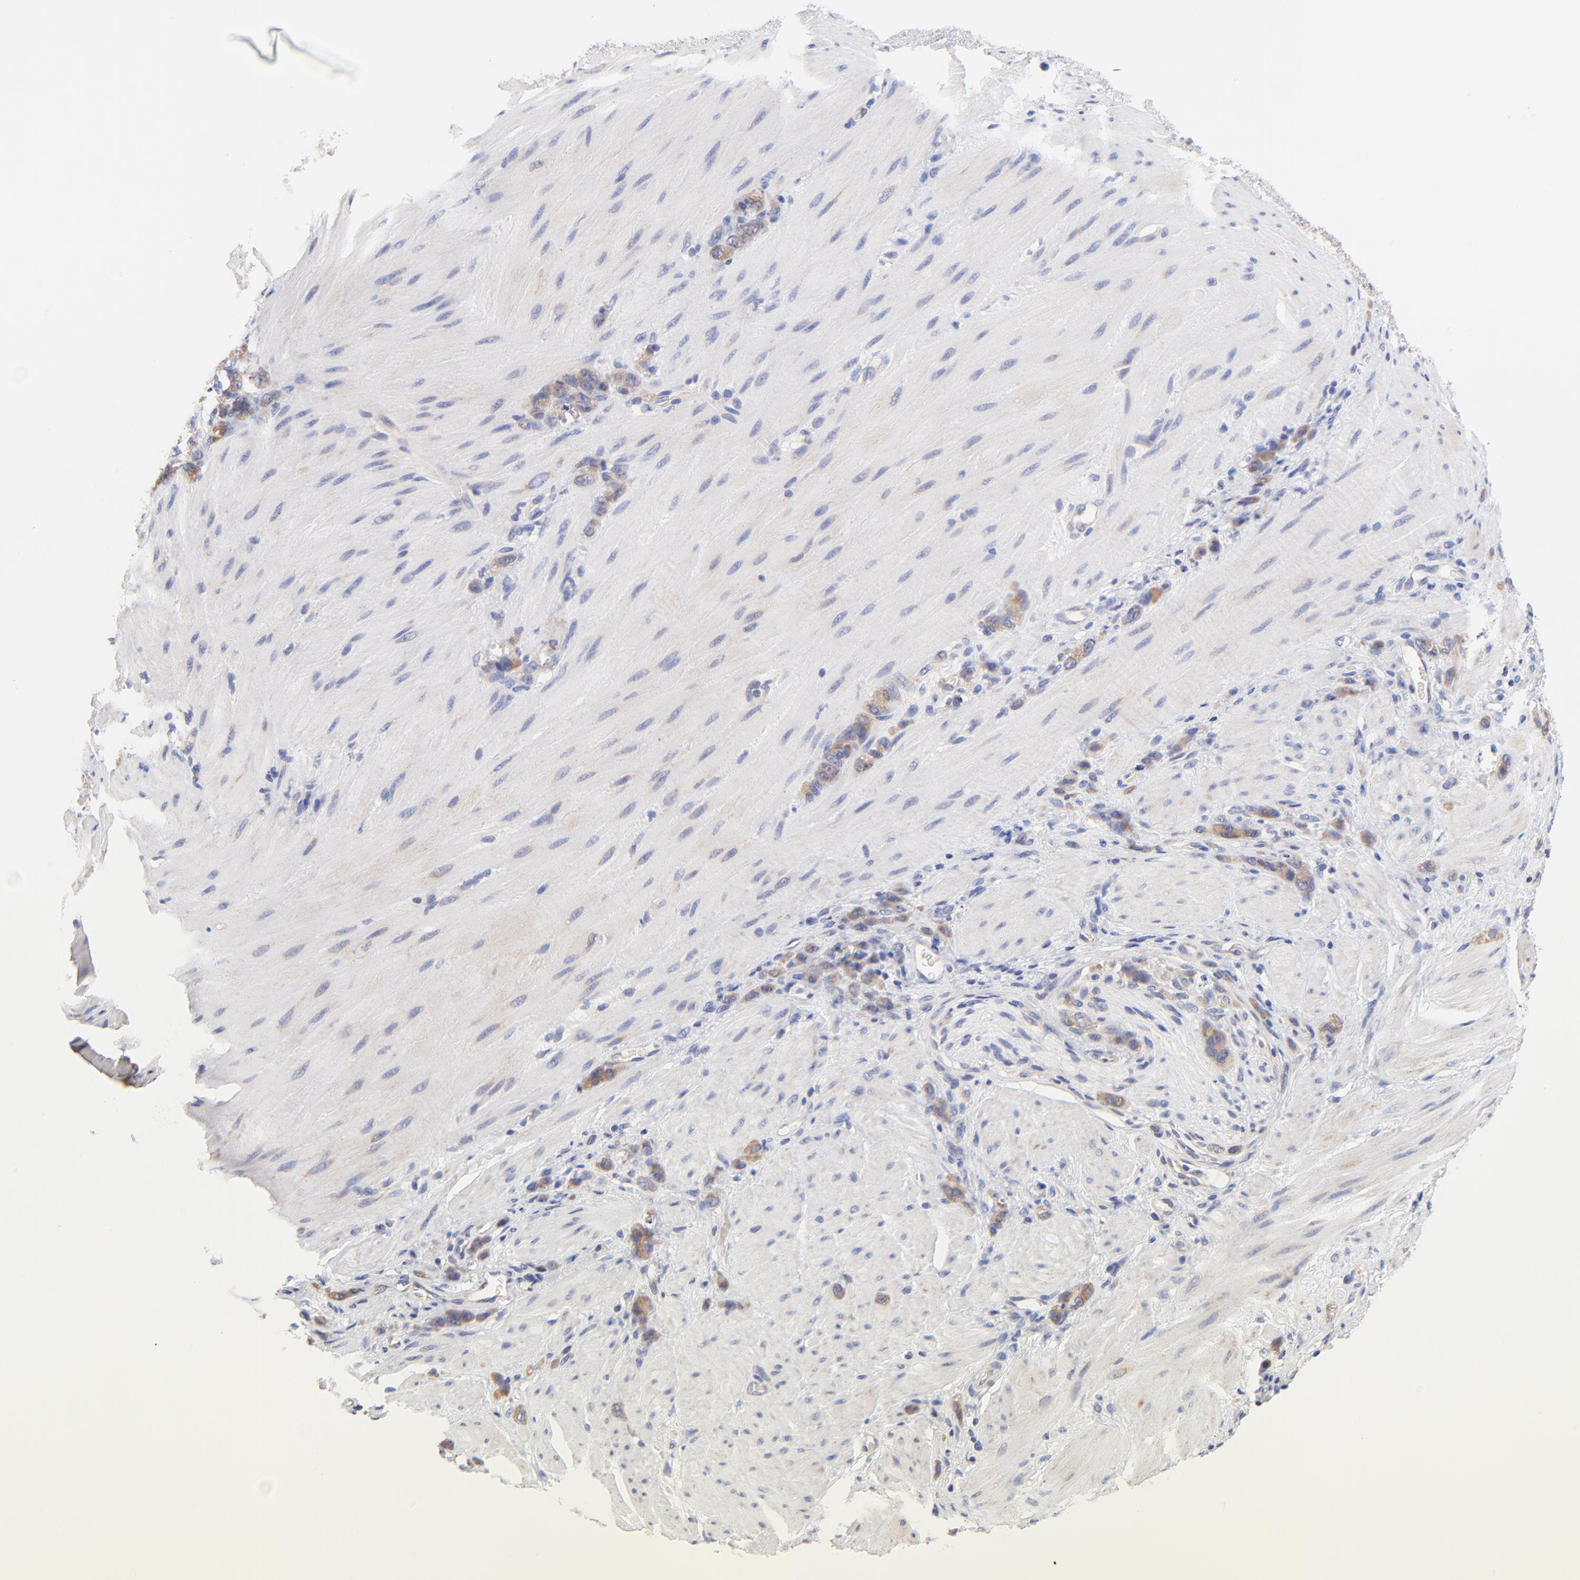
{"staining": {"intensity": "weak", "quantity": ">75%", "location": "cytoplasmic/membranous"}, "tissue": "stomach cancer", "cell_type": "Tumor cells", "image_type": "cancer", "snomed": [{"axis": "morphology", "description": "Normal tissue, NOS"}, {"axis": "morphology", "description": "Adenocarcinoma, NOS"}, {"axis": "topography", "description": "Stomach"}], "caption": "The immunohistochemical stain highlights weak cytoplasmic/membranous expression in tumor cells of stomach cancer tissue.", "gene": "PTK7", "patient": {"sex": "male", "age": 82}}